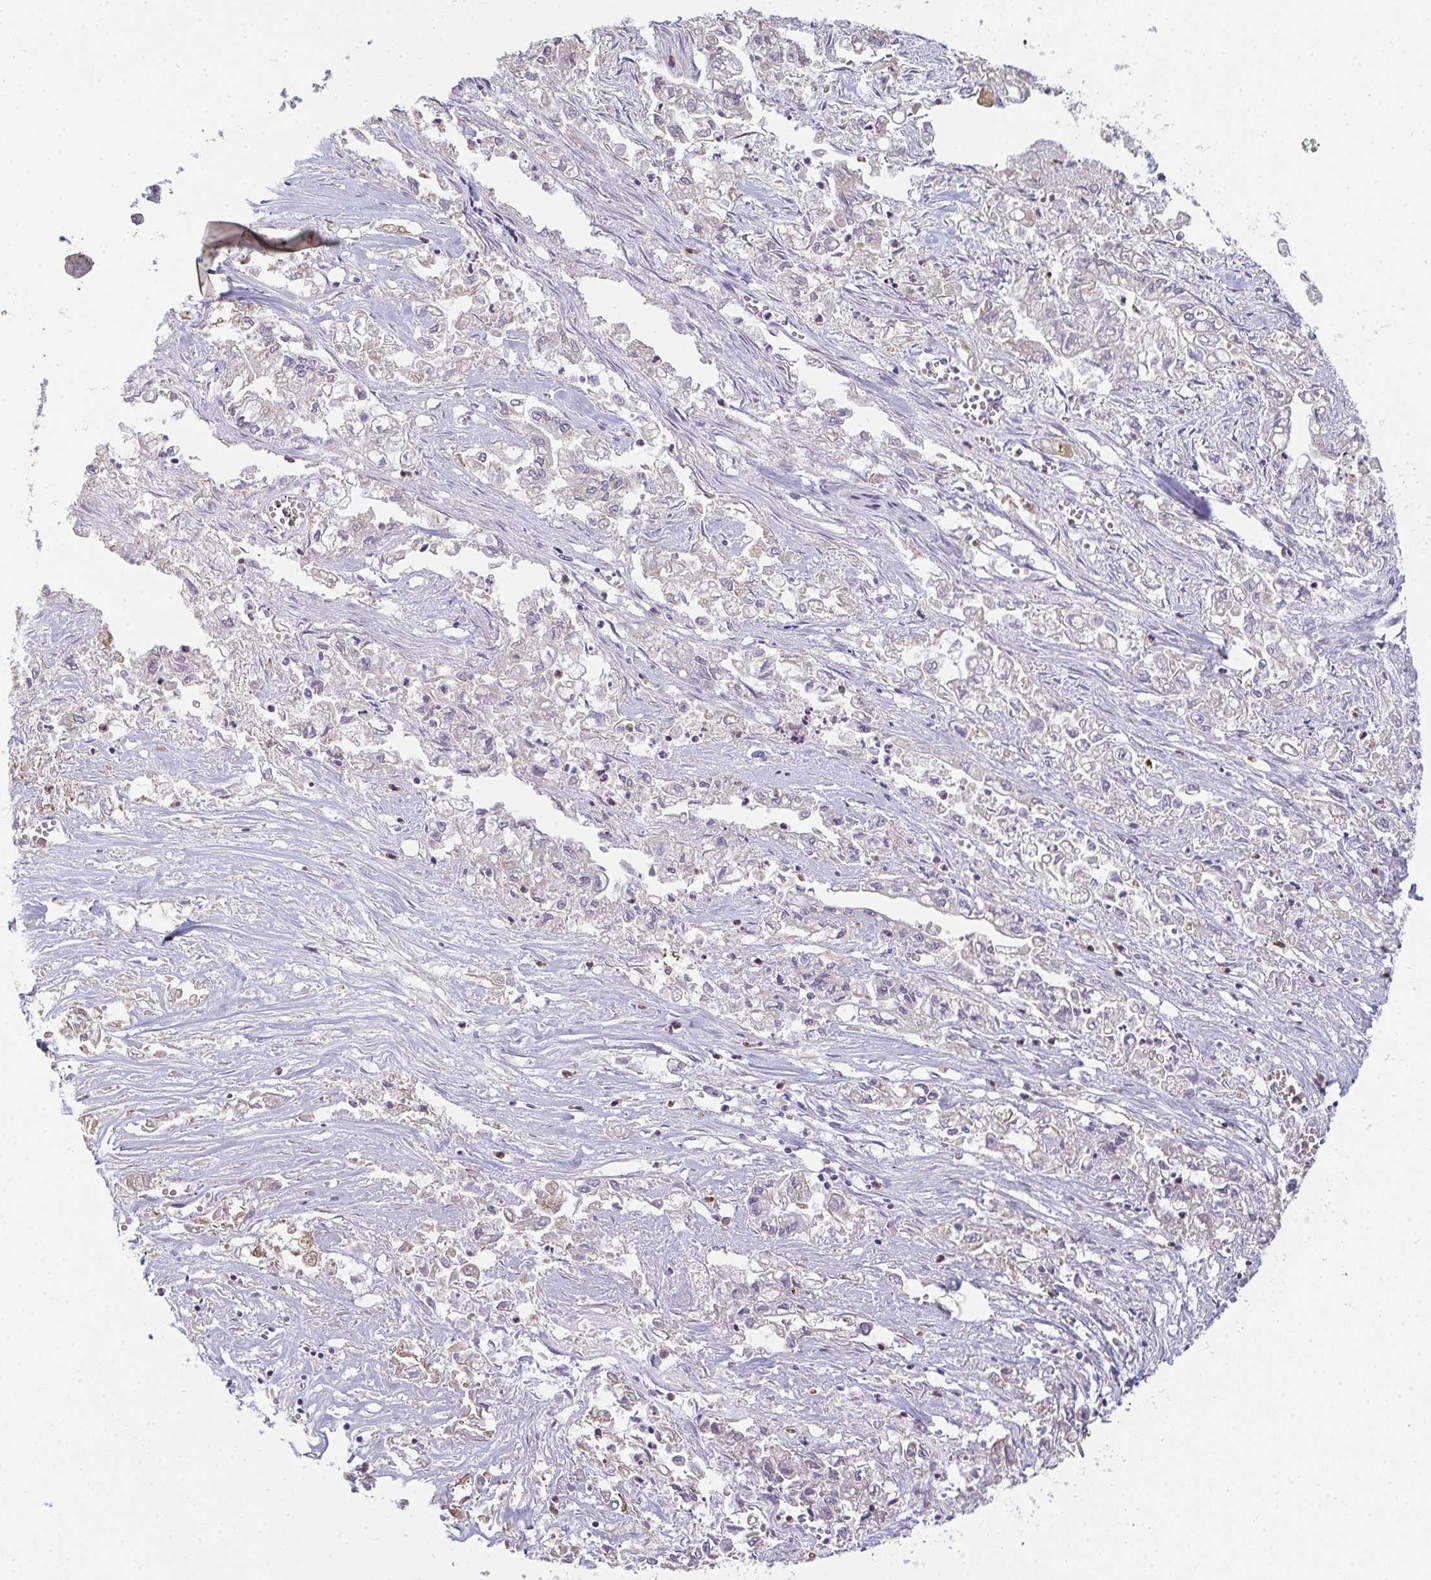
{"staining": {"intensity": "negative", "quantity": "none", "location": "none"}, "tissue": "pancreatic cancer", "cell_type": "Tumor cells", "image_type": "cancer", "snomed": [{"axis": "morphology", "description": "Adenocarcinoma, NOS"}, {"axis": "topography", "description": "Pancreas"}], "caption": "There is no significant expression in tumor cells of pancreatic cancer (adenocarcinoma).", "gene": "RIOK1", "patient": {"sex": "male", "age": 72}}